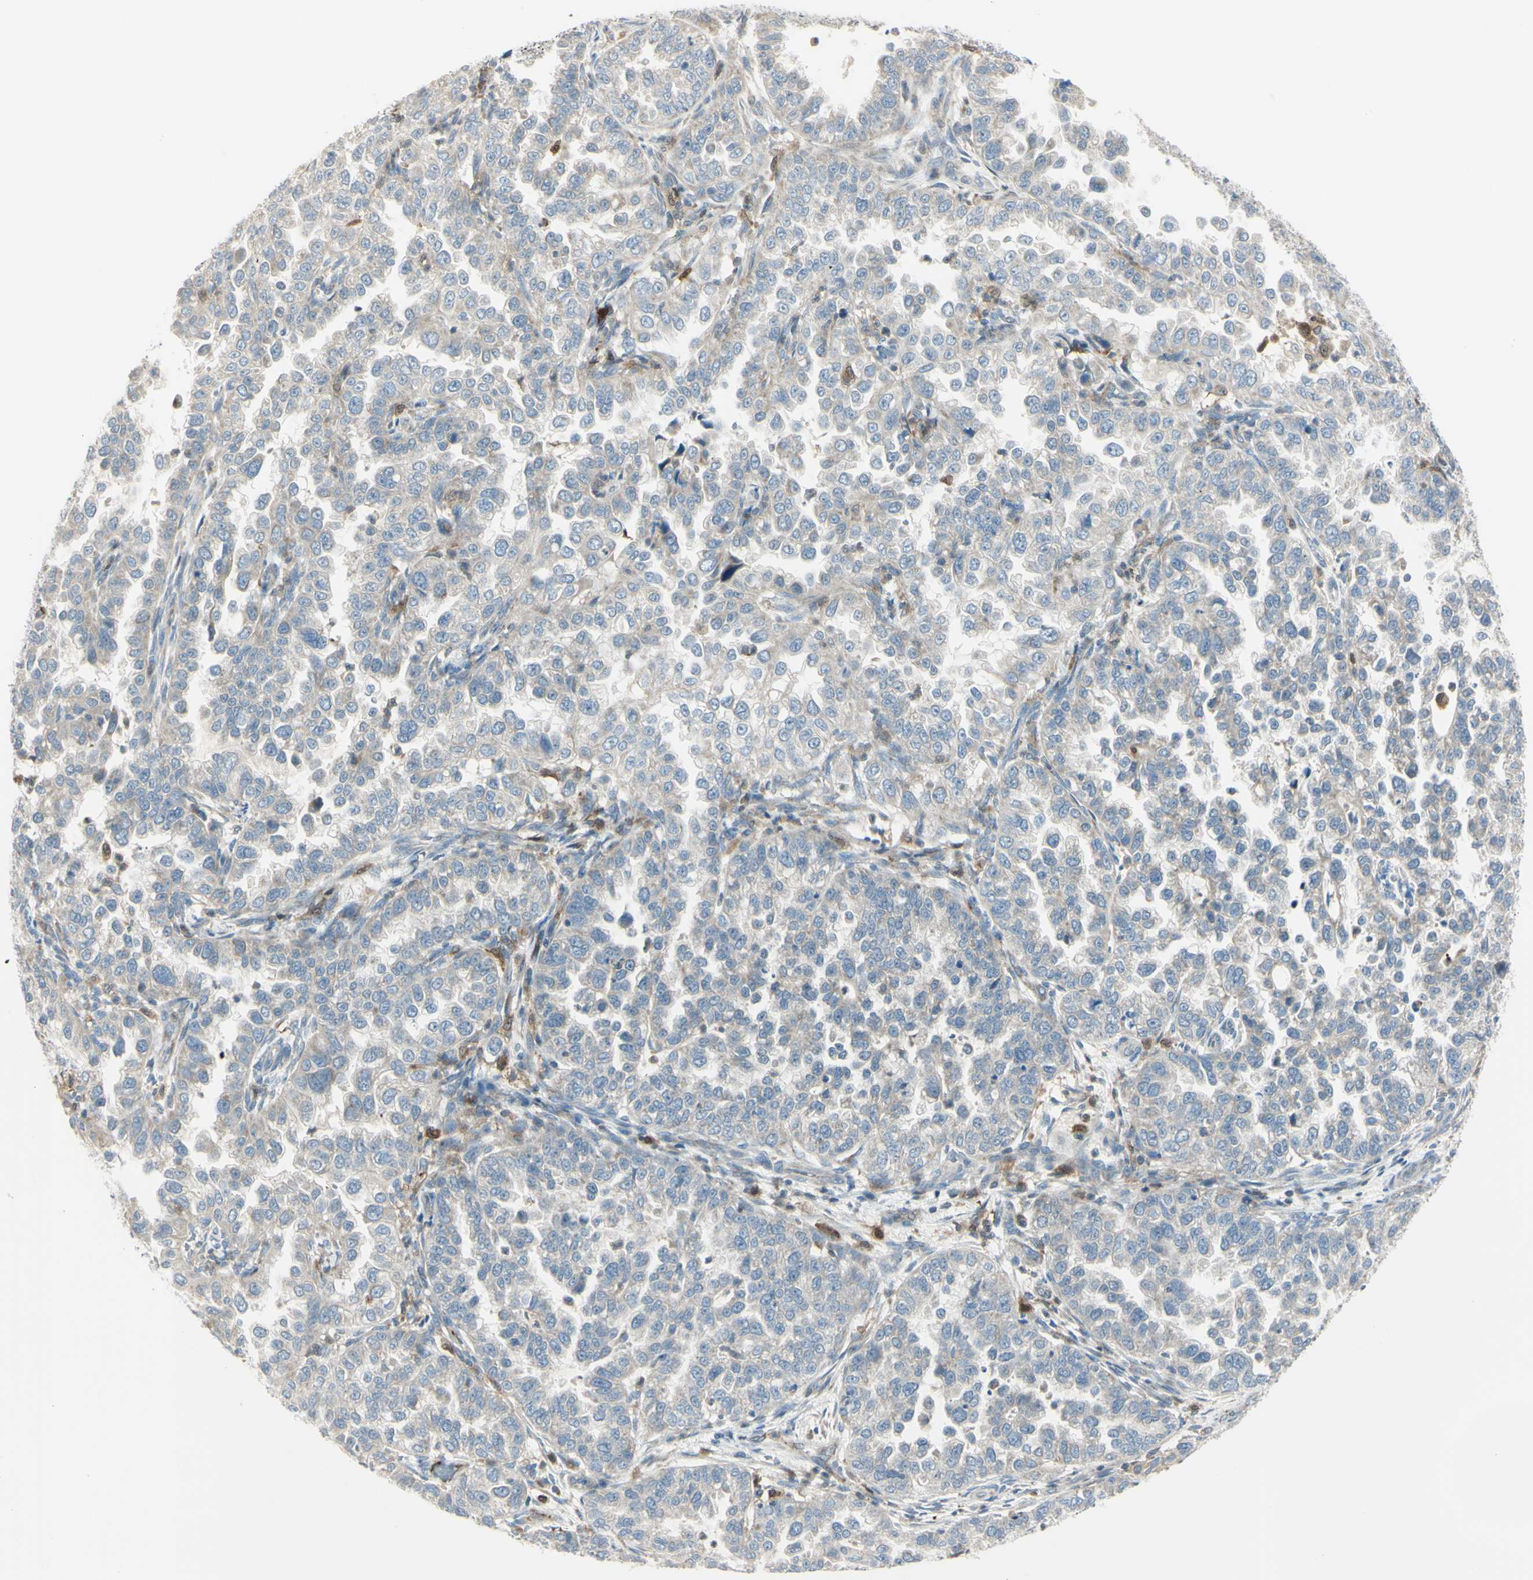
{"staining": {"intensity": "weak", "quantity": ">75%", "location": "cytoplasmic/membranous"}, "tissue": "endometrial cancer", "cell_type": "Tumor cells", "image_type": "cancer", "snomed": [{"axis": "morphology", "description": "Adenocarcinoma, NOS"}, {"axis": "topography", "description": "Endometrium"}], "caption": "A micrograph showing weak cytoplasmic/membranous positivity in approximately >75% of tumor cells in adenocarcinoma (endometrial), as visualized by brown immunohistochemical staining.", "gene": "CYRIB", "patient": {"sex": "female", "age": 85}}